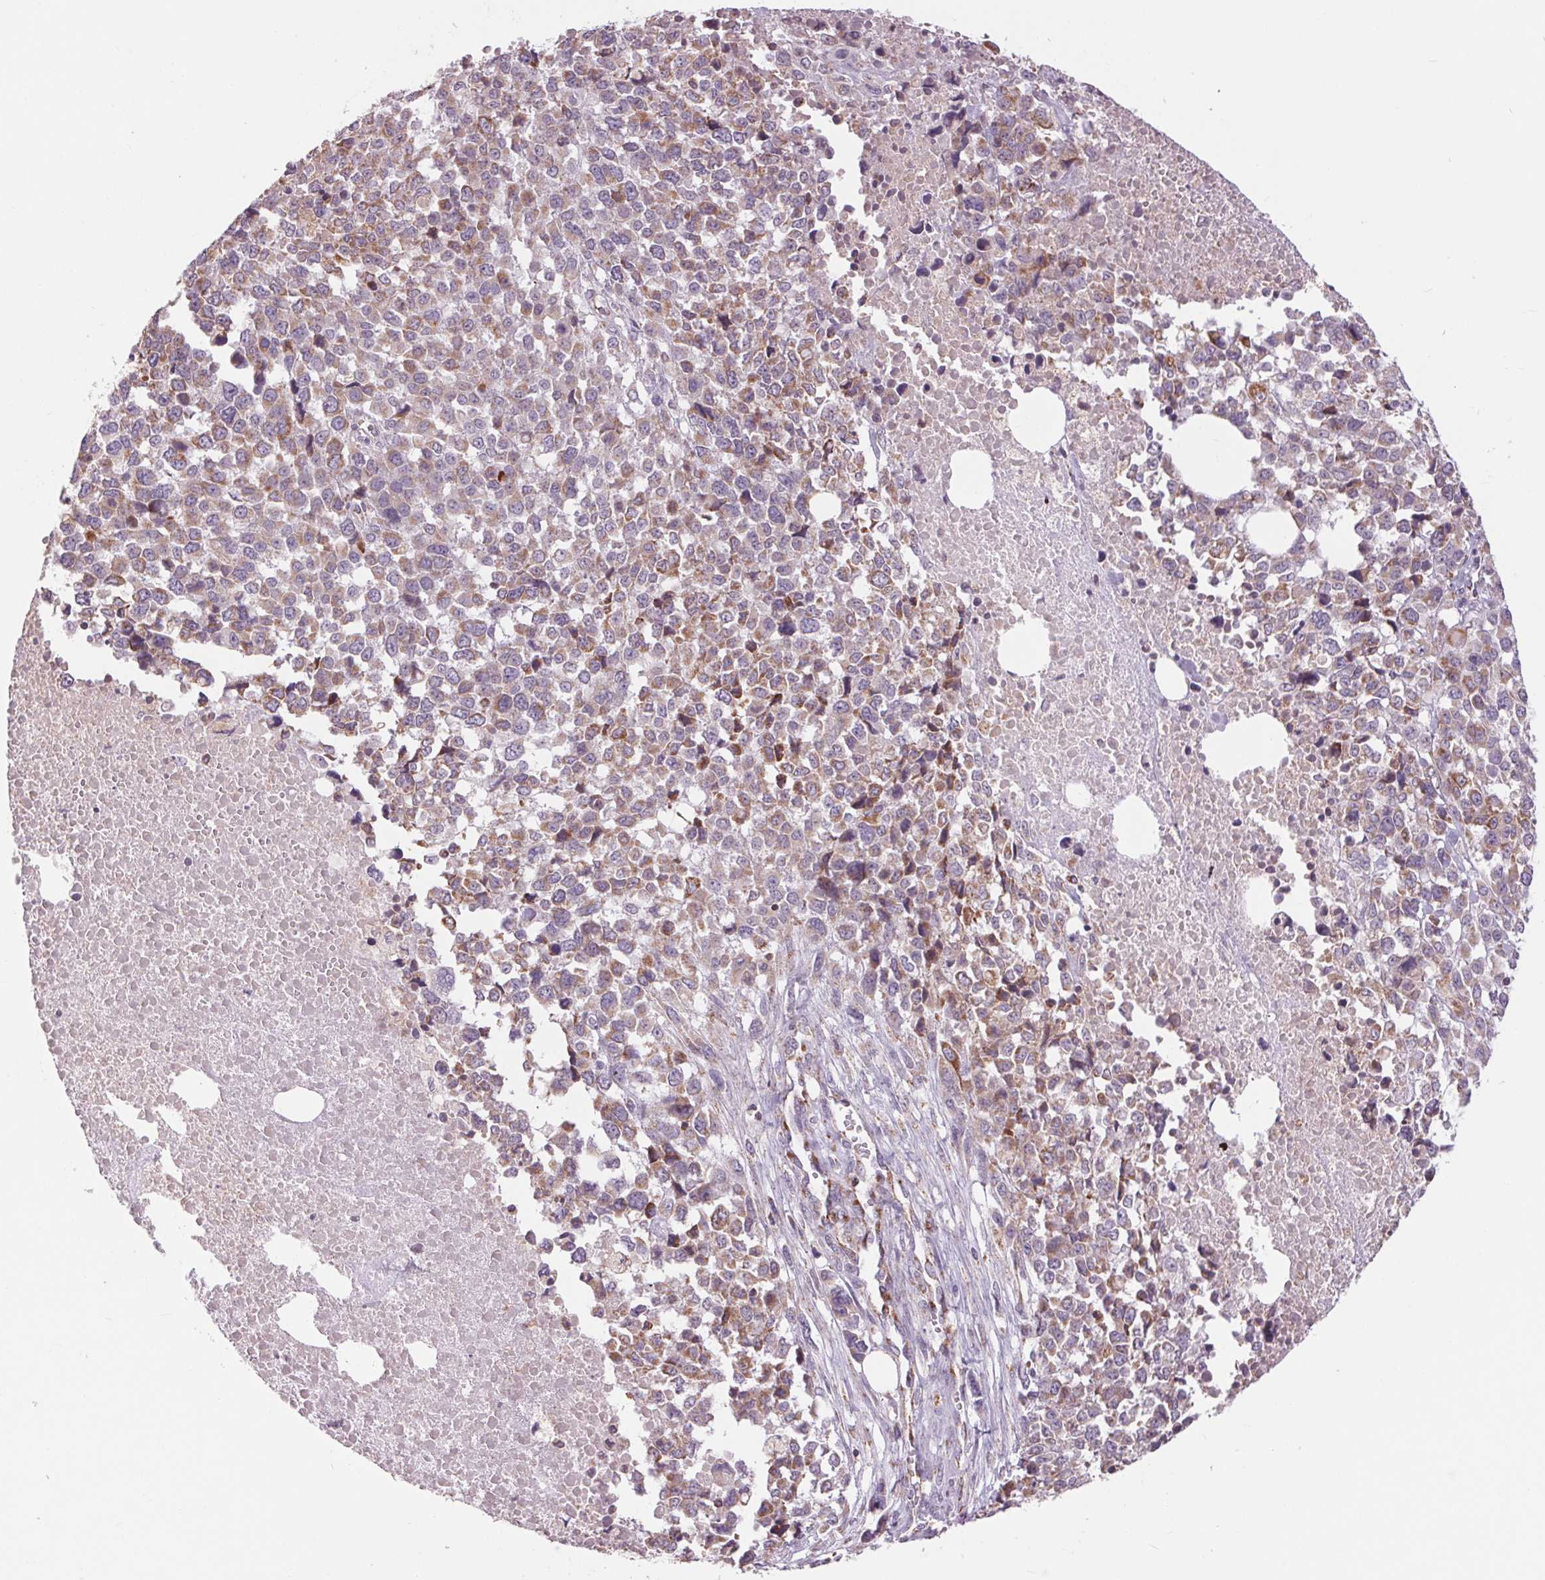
{"staining": {"intensity": "moderate", "quantity": "25%-75%", "location": "cytoplasmic/membranous"}, "tissue": "melanoma", "cell_type": "Tumor cells", "image_type": "cancer", "snomed": [{"axis": "morphology", "description": "Malignant melanoma, Metastatic site"}, {"axis": "topography", "description": "Skin"}], "caption": "This histopathology image reveals IHC staining of human malignant melanoma (metastatic site), with medium moderate cytoplasmic/membranous positivity in about 25%-75% of tumor cells.", "gene": "COX6A1", "patient": {"sex": "male", "age": 84}}